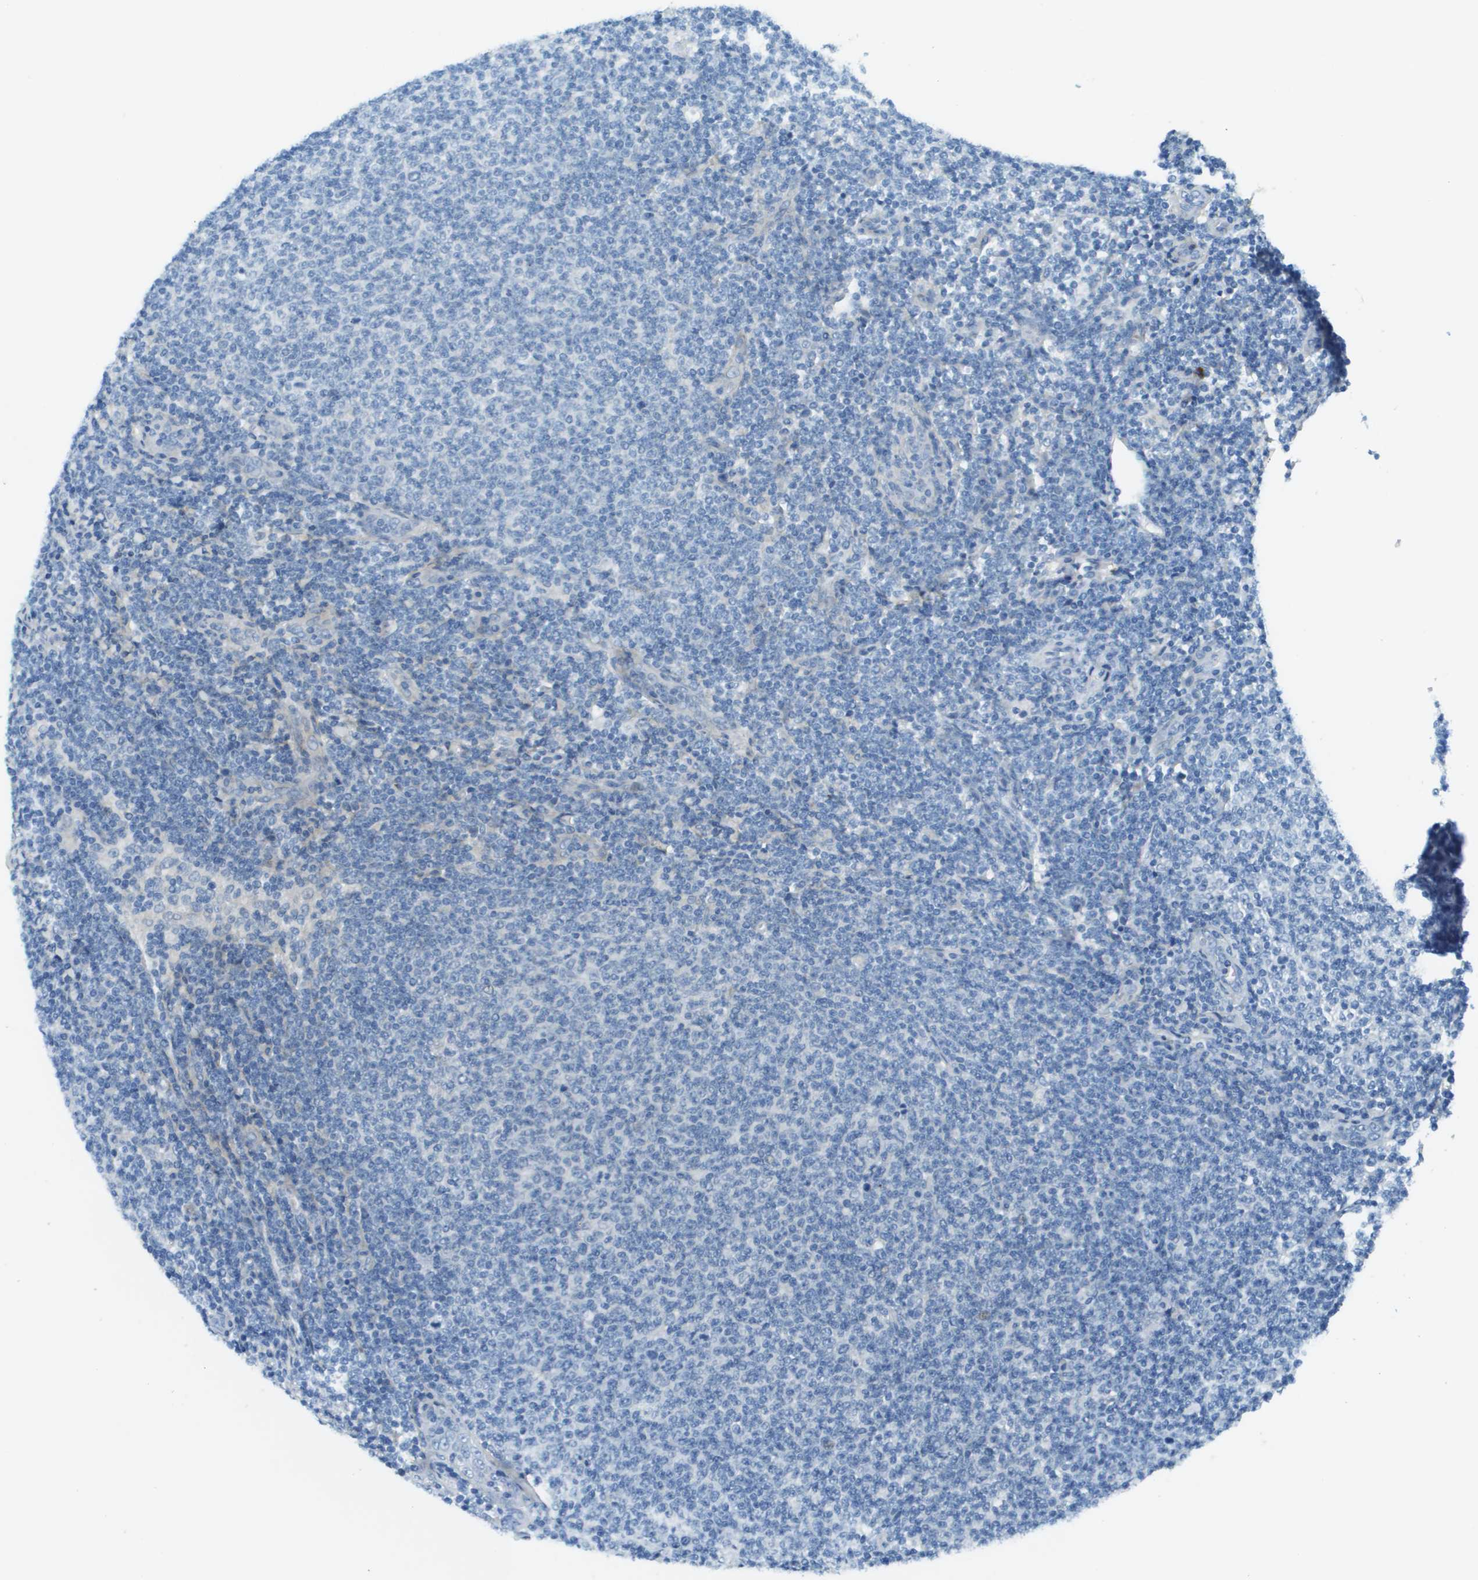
{"staining": {"intensity": "negative", "quantity": "none", "location": "none"}, "tissue": "lymphoma", "cell_type": "Tumor cells", "image_type": "cancer", "snomed": [{"axis": "morphology", "description": "Malignant lymphoma, non-Hodgkin's type, Low grade"}, {"axis": "topography", "description": "Lymph node"}], "caption": "IHC photomicrograph of neoplastic tissue: human lymphoma stained with DAB reveals no significant protein positivity in tumor cells. (Stains: DAB (3,3'-diaminobenzidine) IHC with hematoxylin counter stain, Microscopy: brightfield microscopy at high magnification).", "gene": "DCN", "patient": {"sex": "male", "age": 66}}